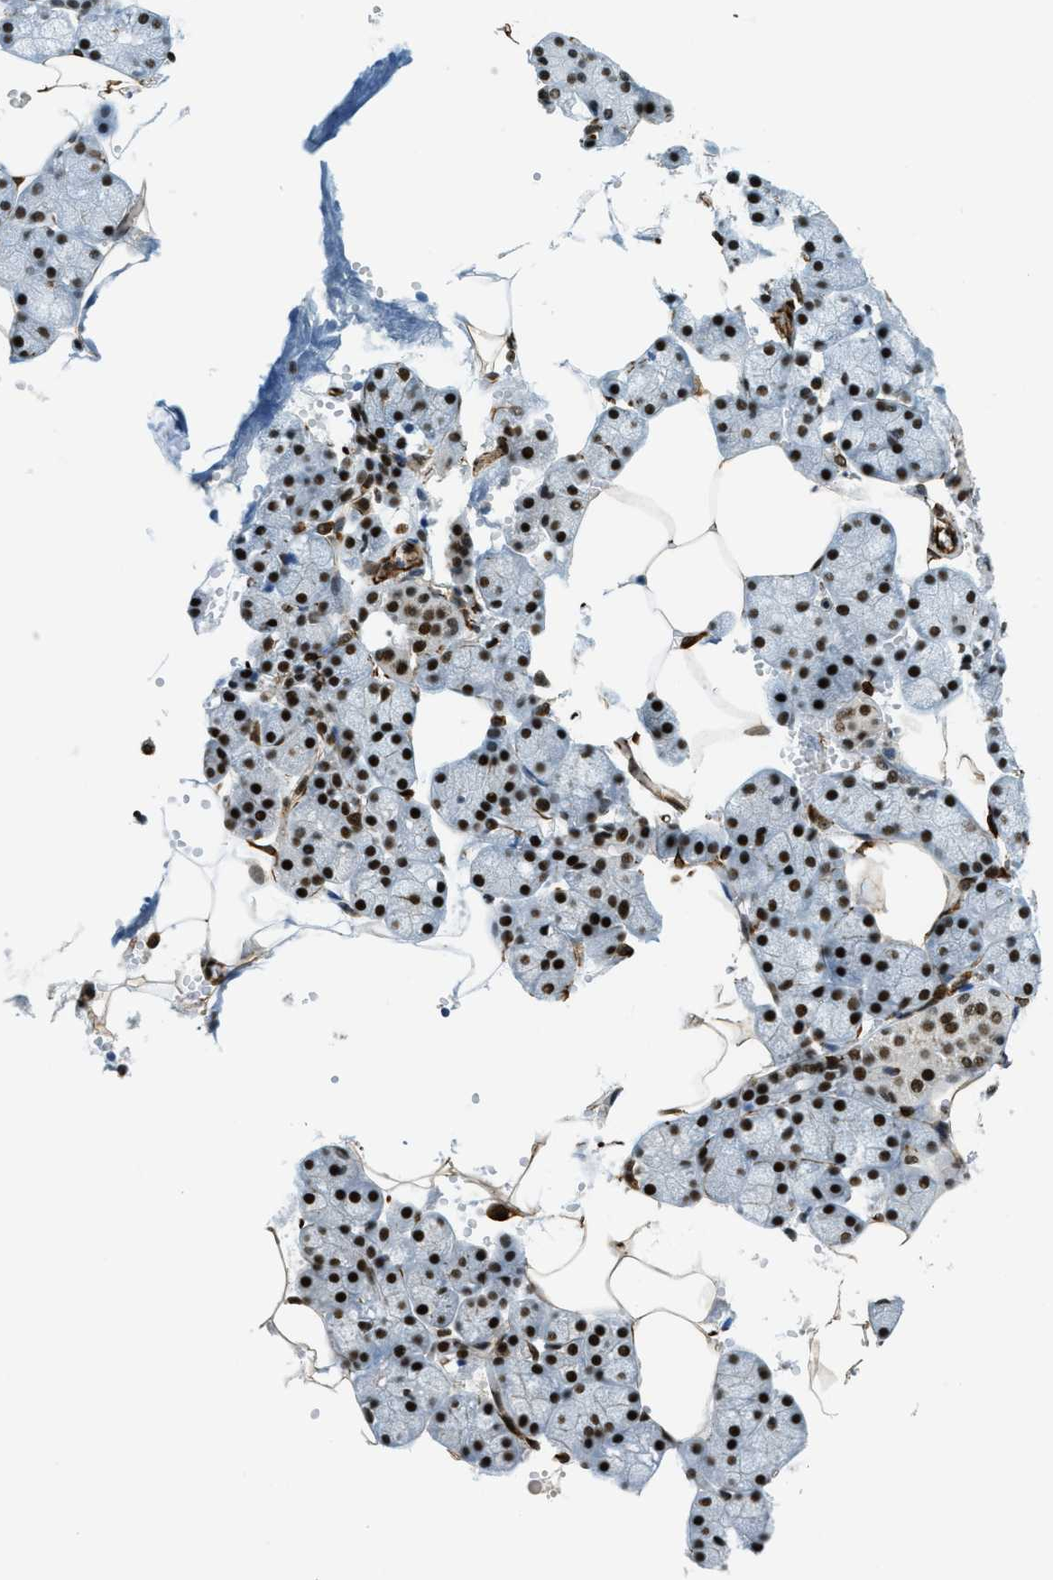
{"staining": {"intensity": "strong", "quantity": ">75%", "location": "nuclear"}, "tissue": "salivary gland", "cell_type": "Glandular cells", "image_type": "normal", "snomed": [{"axis": "morphology", "description": "Normal tissue, NOS"}, {"axis": "topography", "description": "Salivary gland"}], "caption": "Brown immunohistochemical staining in normal human salivary gland shows strong nuclear positivity in approximately >75% of glandular cells. (IHC, brightfield microscopy, high magnification).", "gene": "ZFR", "patient": {"sex": "male", "age": 62}}